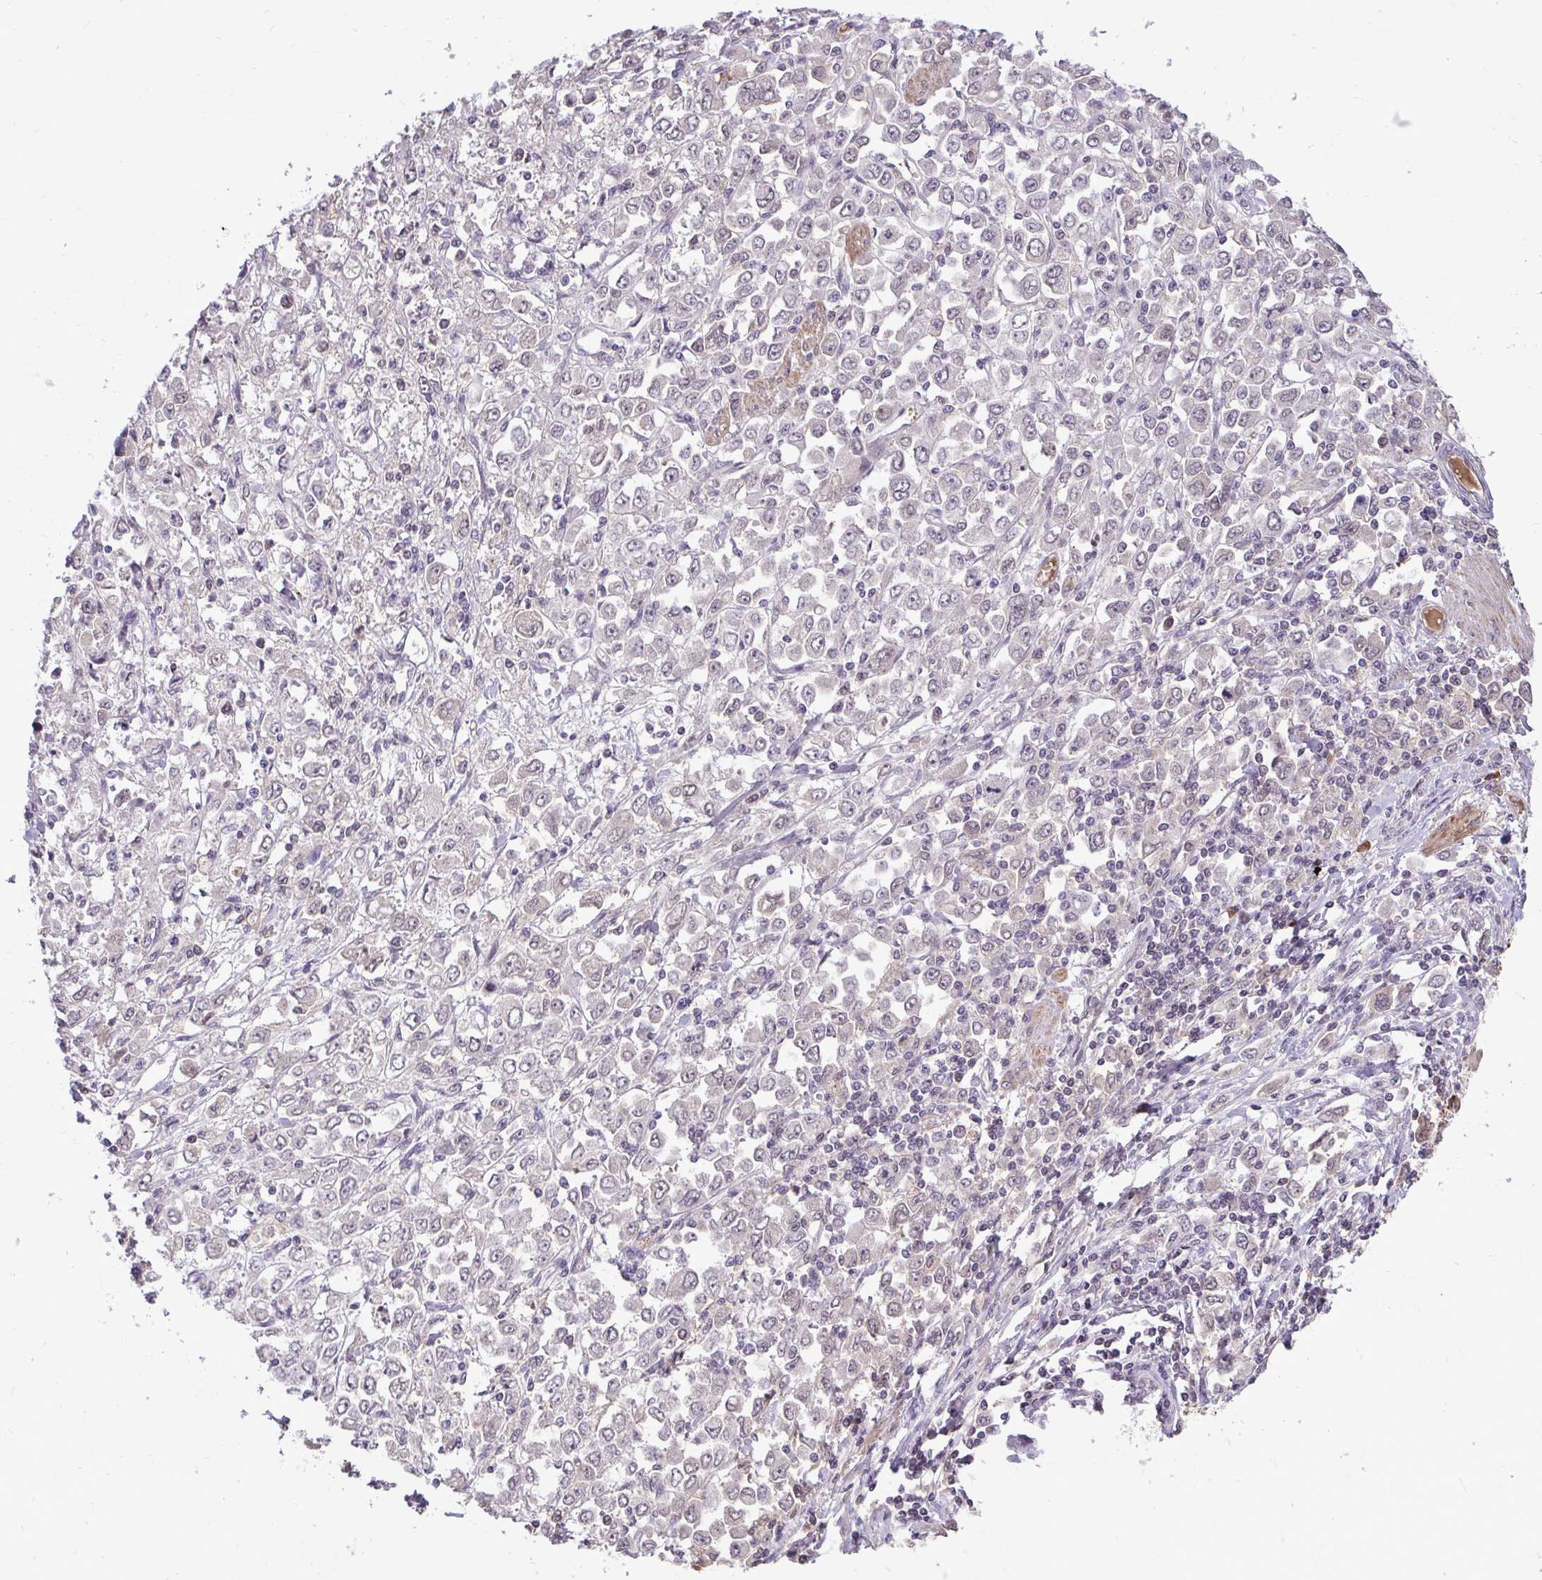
{"staining": {"intensity": "negative", "quantity": "none", "location": "none"}, "tissue": "stomach cancer", "cell_type": "Tumor cells", "image_type": "cancer", "snomed": [{"axis": "morphology", "description": "Adenocarcinoma, NOS"}, {"axis": "topography", "description": "Stomach, upper"}], "caption": "Tumor cells show no significant protein positivity in adenocarcinoma (stomach).", "gene": "ZSCAN9", "patient": {"sex": "male", "age": 70}}